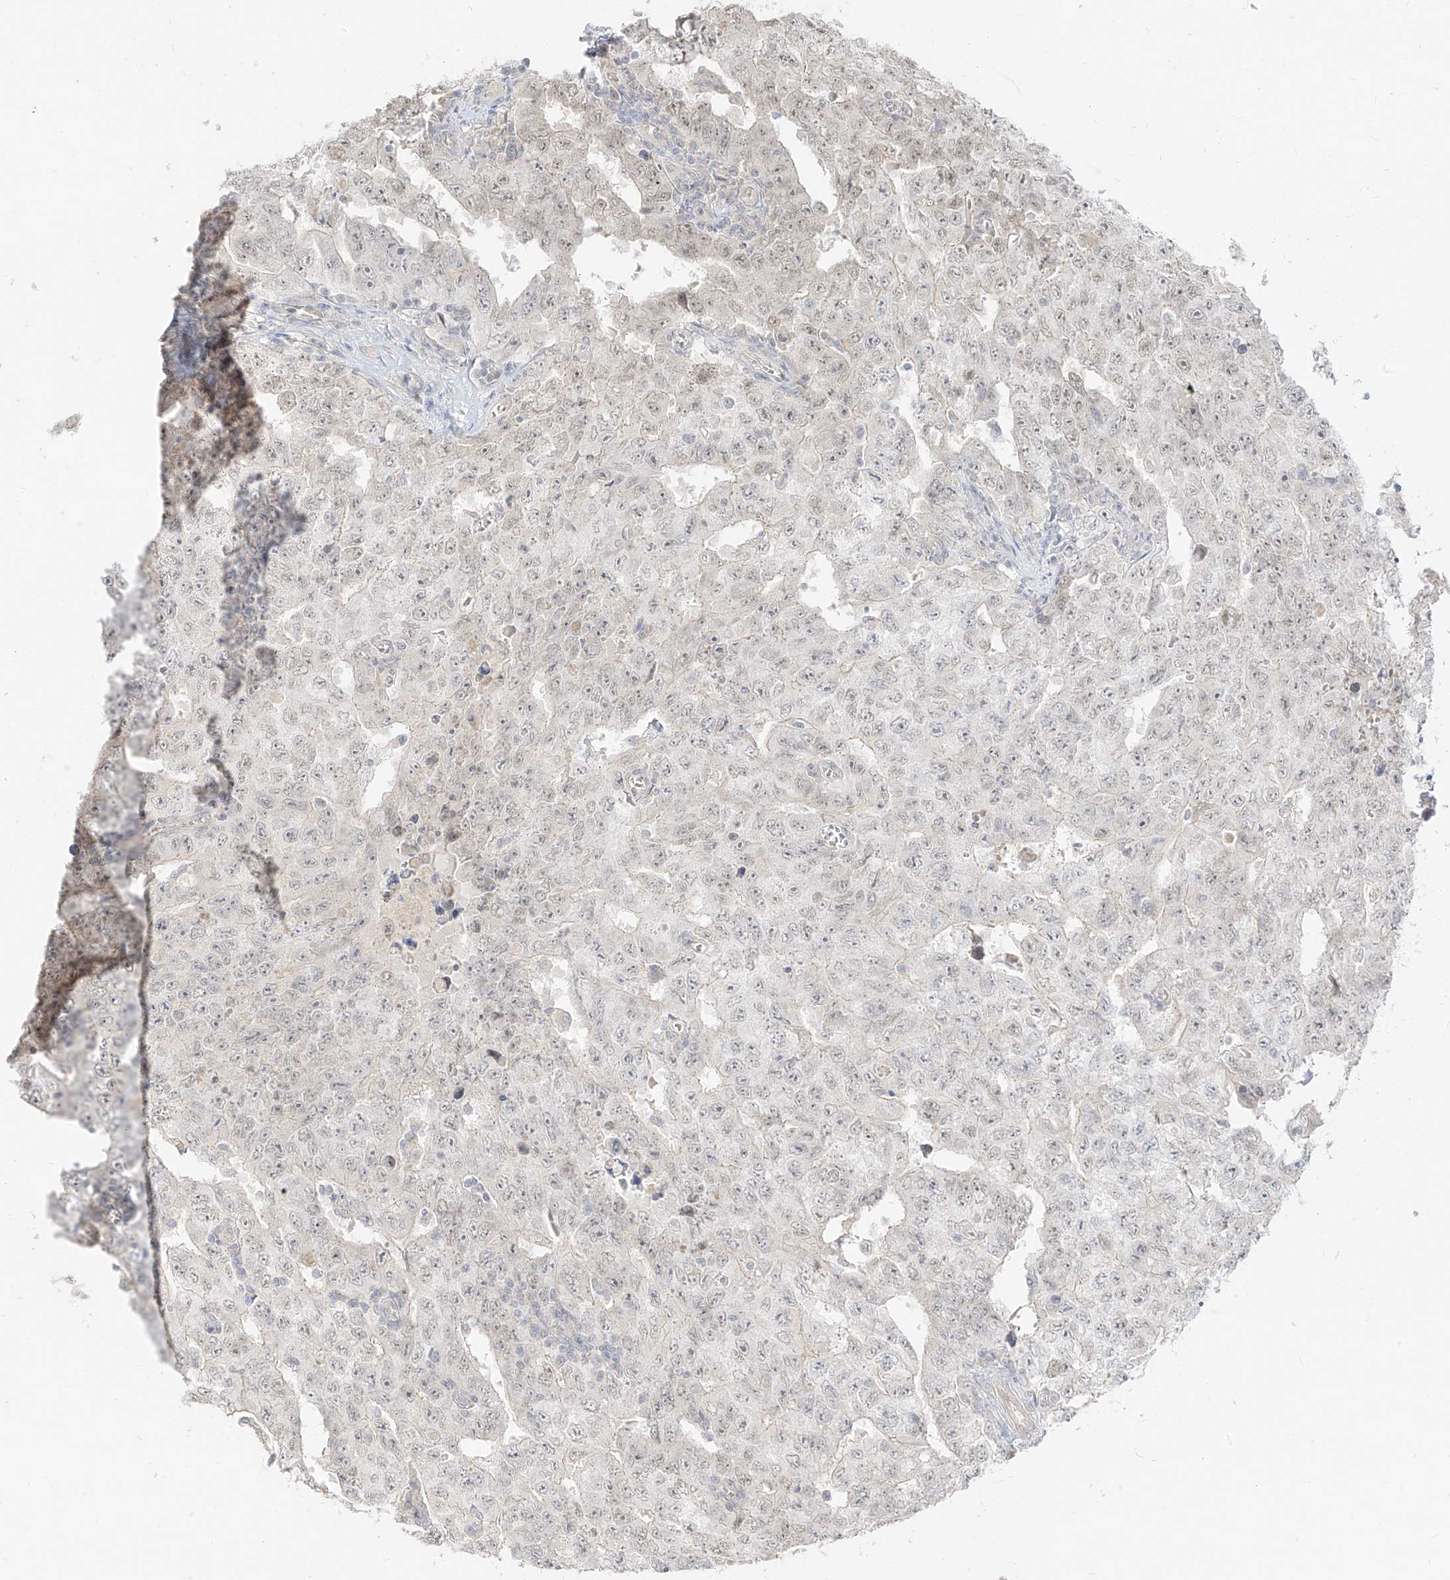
{"staining": {"intensity": "negative", "quantity": "none", "location": "none"}, "tissue": "testis cancer", "cell_type": "Tumor cells", "image_type": "cancer", "snomed": [{"axis": "morphology", "description": "Carcinoma, Embryonal, NOS"}, {"axis": "topography", "description": "Testis"}], "caption": "Immunohistochemical staining of embryonal carcinoma (testis) reveals no significant staining in tumor cells. (Immunohistochemistry, brightfield microscopy, high magnification).", "gene": "LIPT1", "patient": {"sex": "male", "age": 26}}